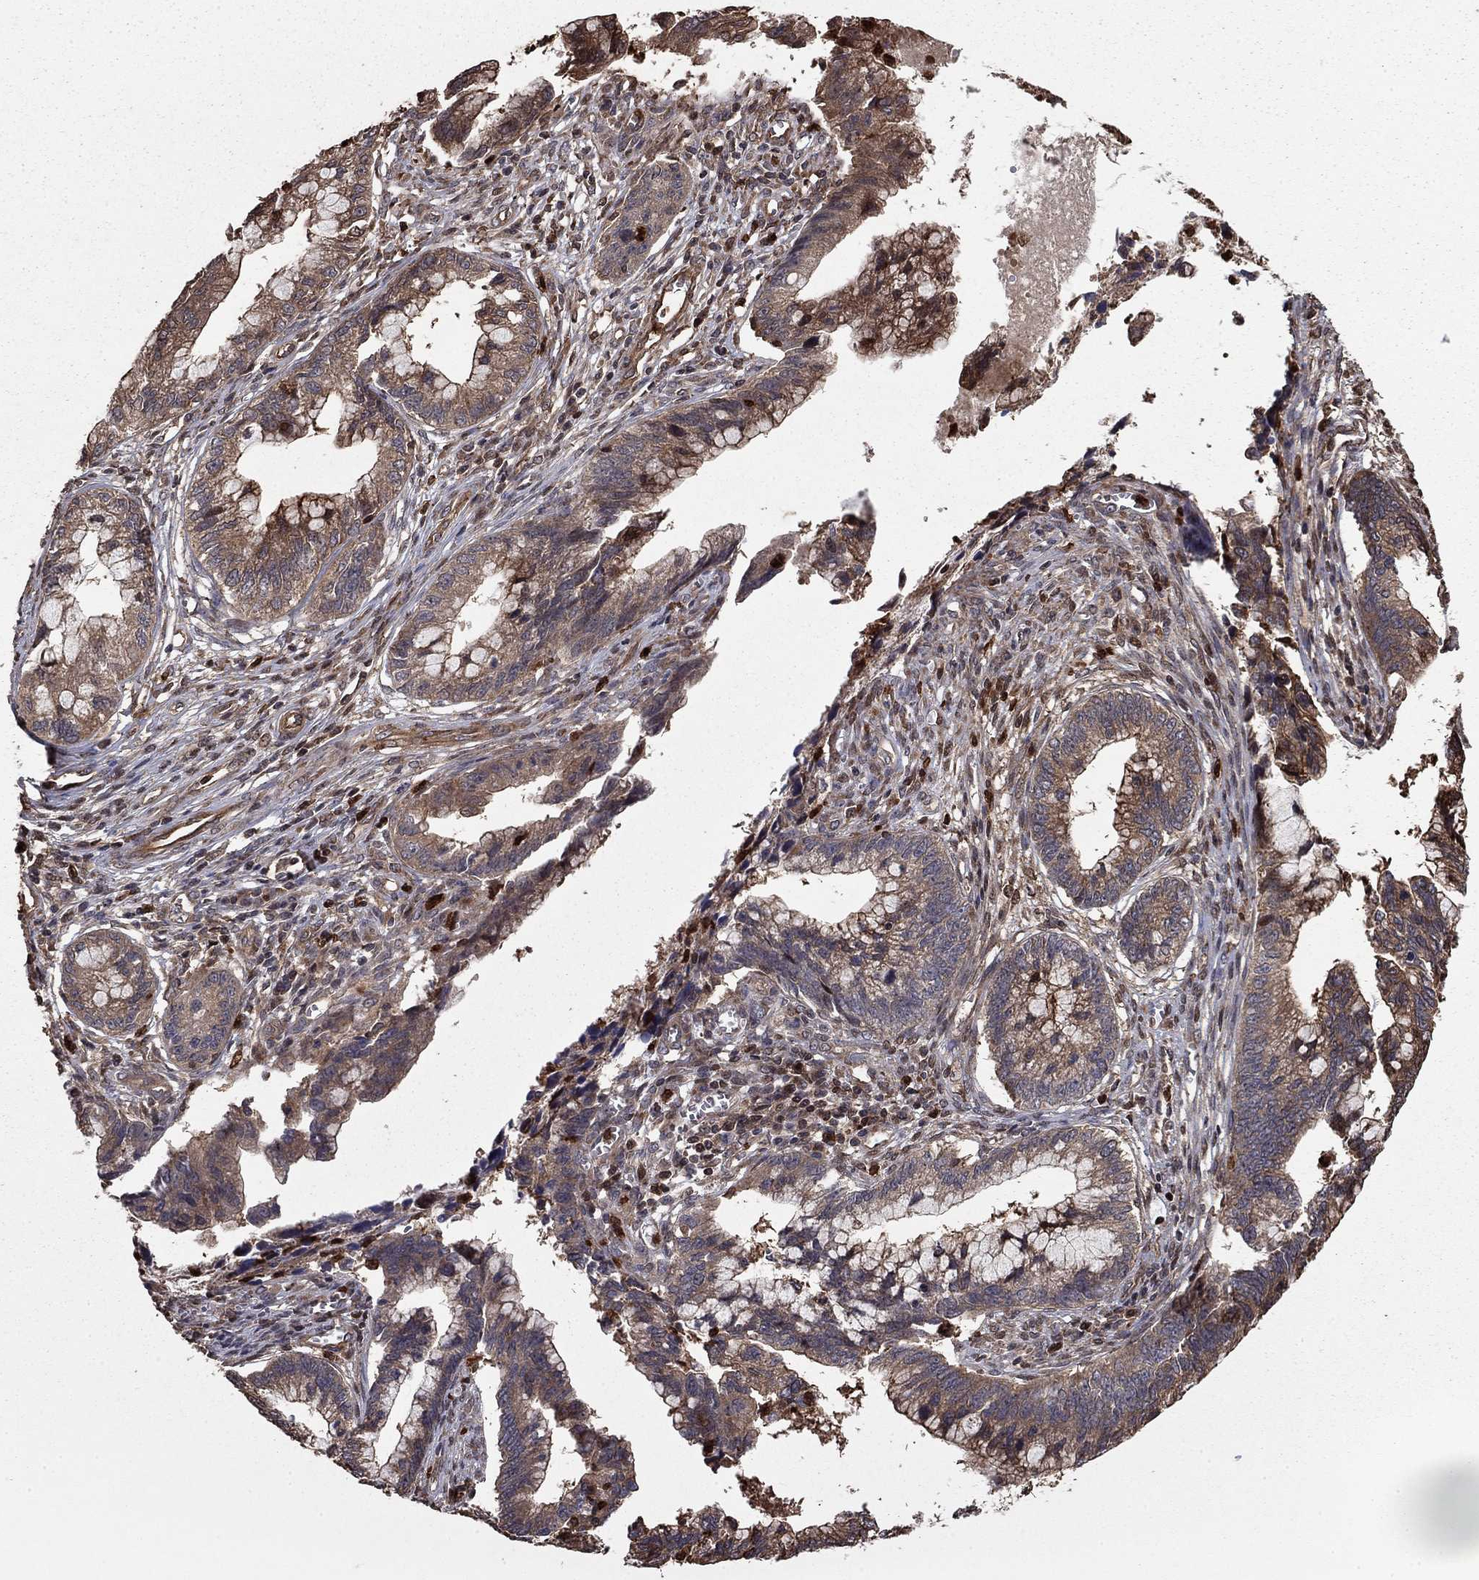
{"staining": {"intensity": "moderate", "quantity": "25%-75%", "location": "cytoplasmic/membranous"}, "tissue": "cervical cancer", "cell_type": "Tumor cells", "image_type": "cancer", "snomed": [{"axis": "morphology", "description": "Adenocarcinoma, NOS"}, {"axis": "topography", "description": "Cervix"}], "caption": "Adenocarcinoma (cervical) tissue displays moderate cytoplasmic/membranous expression in about 25%-75% of tumor cells", "gene": "GYG1", "patient": {"sex": "female", "age": 44}}